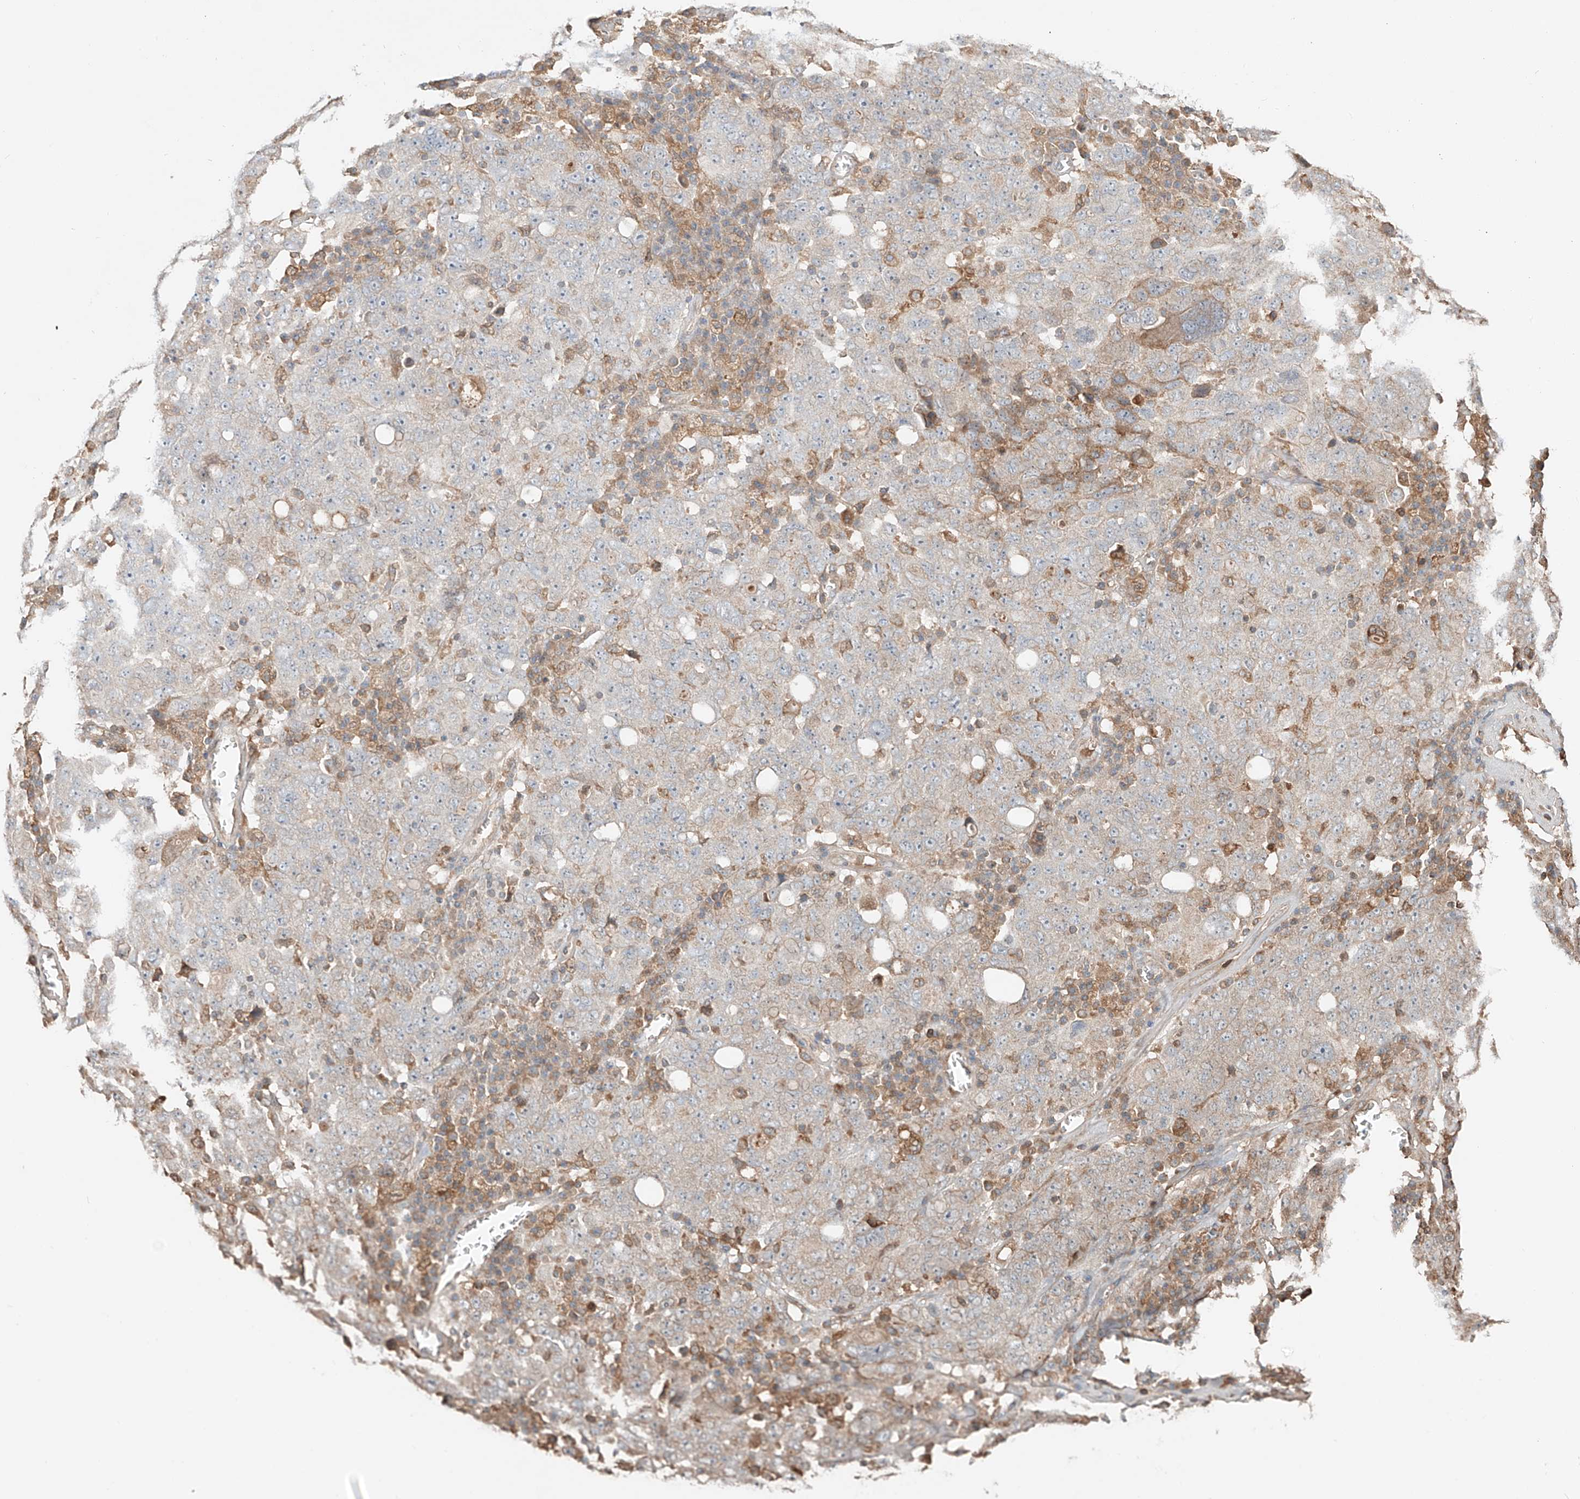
{"staining": {"intensity": "weak", "quantity": "<25%", "location": "cytoplasmic/membranous"}, "tissue": "ovarian cancer", "cell_type": "Tumor cells", "image_type": "cancer", "snomed": [{"axis": "morphology", "description": "Carcinoma, endometroid"}, {"axis": "topography", "description": "Ovary"}], "caption": "This is an immunohistochemistry (IHC) histopathology image of endometroid carcinoma (ovarian). There is no staining in tumor cells.", "gene": "ERO1A", "patient": {"sex": "female", "age": 62}}